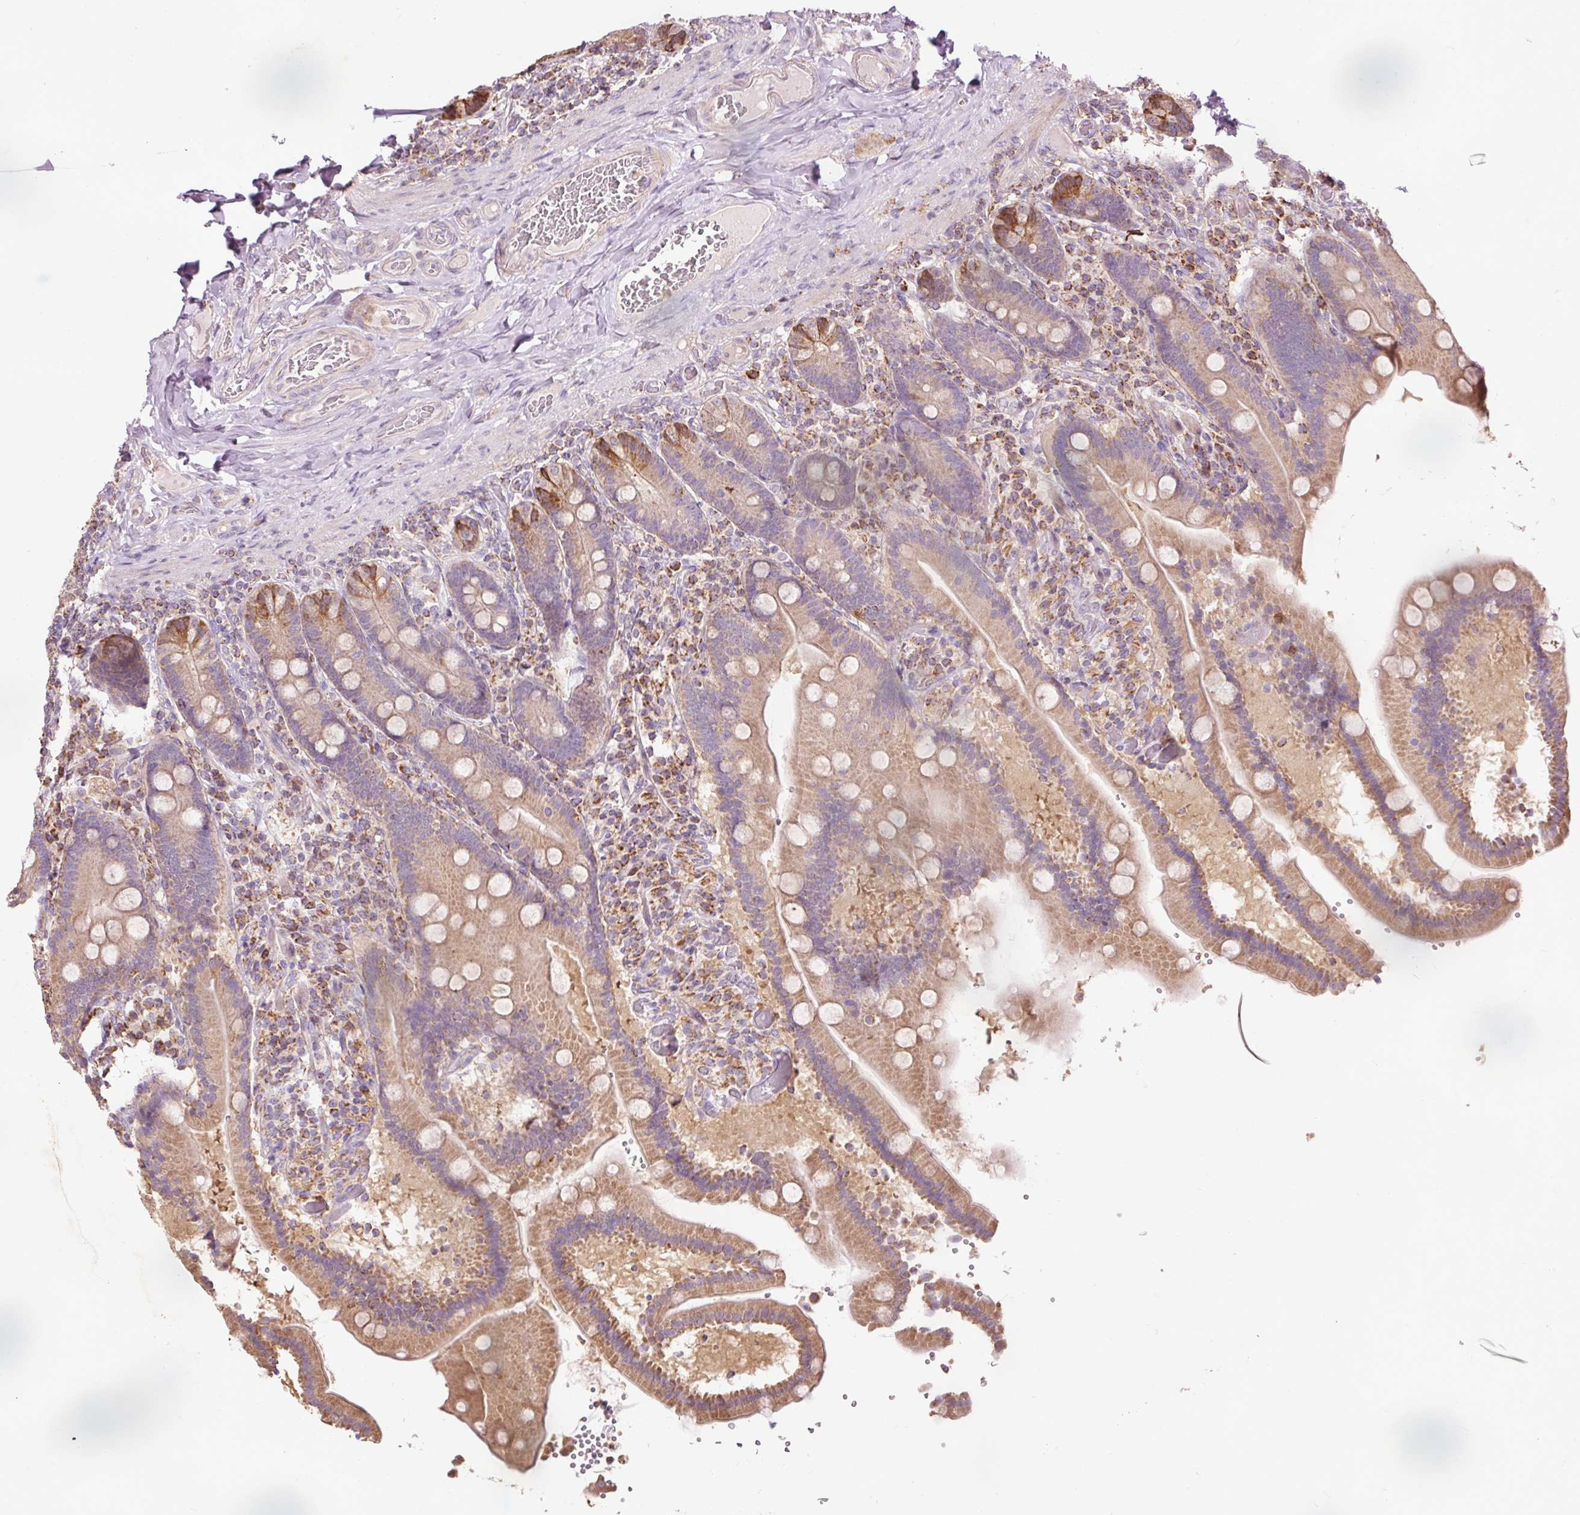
{"staining": {"intensity": "moderate", "quantity": "25%-75%", "location": "cytoplasmic/membranous"}, "tissue": "duodenum", "cell_type": "Glandular cells", "image_type": "normal", "snomed": [{"axis": "morphology", "description": "Normal tissue, NOS"}, {"axis": "topography", "description": "Duodenum"}], "caption": "This photomicrograph shows IHC staining of unremarkable duodenum, with medium moderate cytoplasmic/membranous positivity in about 25%-75% of glandular cells.", "gene": "PRDX5", "patient": {"sex": "female", "age": 62}}